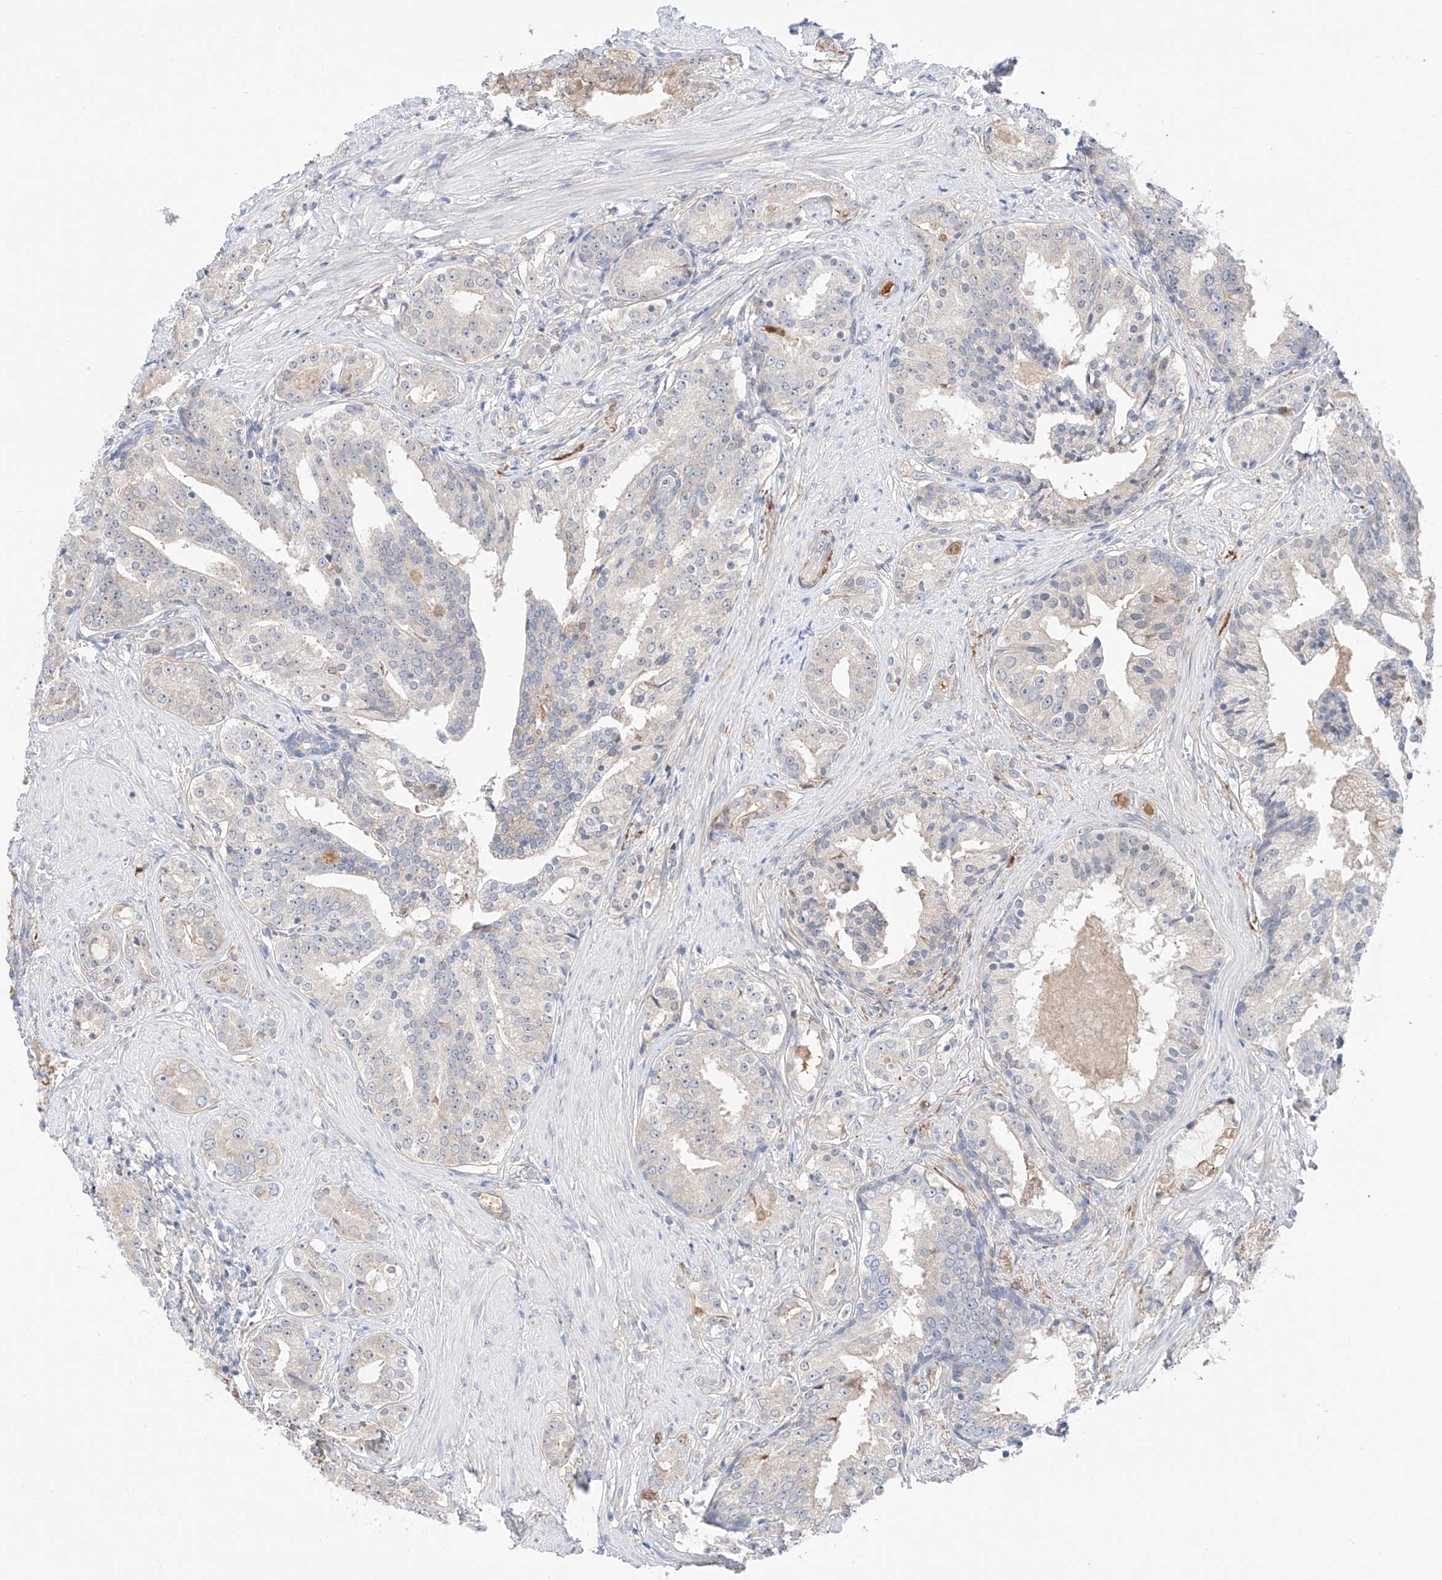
{"staining": {"intensity": "negative", "quantity": "none", "location": "none"}, "tissue": "prostate cancer", "cell_type": "Tumor cells", "image_type": "cancer", "snomed": [{"axis": "morphology", "description": "Adenocarcinoma, High grade"}, {"axis": "topography", "description": "Prostate"}], "caption": "High magnification brightfield microscopy of prostate cancer (high-grade adenocarcinoma) stained with DAB (3,3'-diaminobenzidine) (brown) and counterstained with hematoxylin (blue): tumor cells show no significant expression. (DAB (3,3'-diaminobenzidine) IHC visualized using brightfield microscopy, high magnification).", "gene": "PGGT1B", "patient": {"sex": "male", "age": 58}}